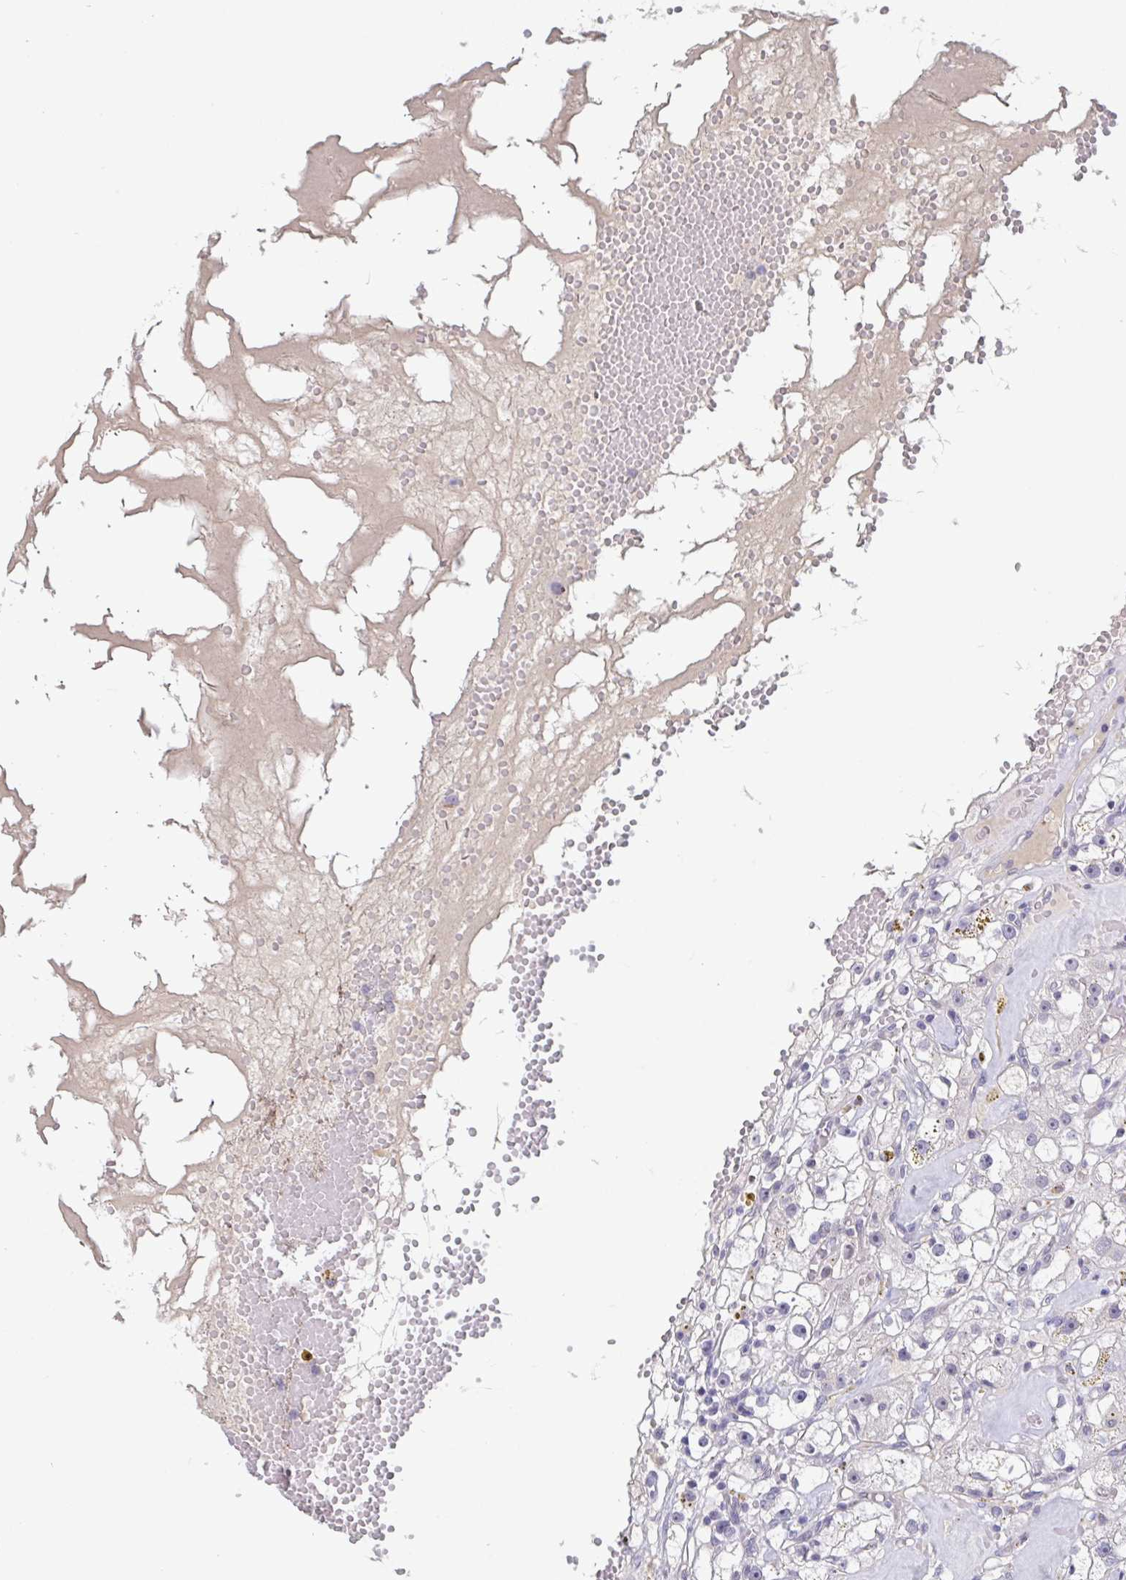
{"staining": {"intensity": "negative", "quantity": "none", "location": "none"}, "tissue": "renal cancer", "cell_type": "Tumor cells", "image_type": "cancer", "snomed": [{"axis": "morphology", "description": "Adenocarcinoma, NOS"}, {"axis": "topography", "description": "Kidney"}], "caption": "Micrograph shows no protein staining in tumor cells of adenocarcinoma (renal) tissue.", "gene": "KDM4D", "patient": {"sex": "male", "age": 56}}